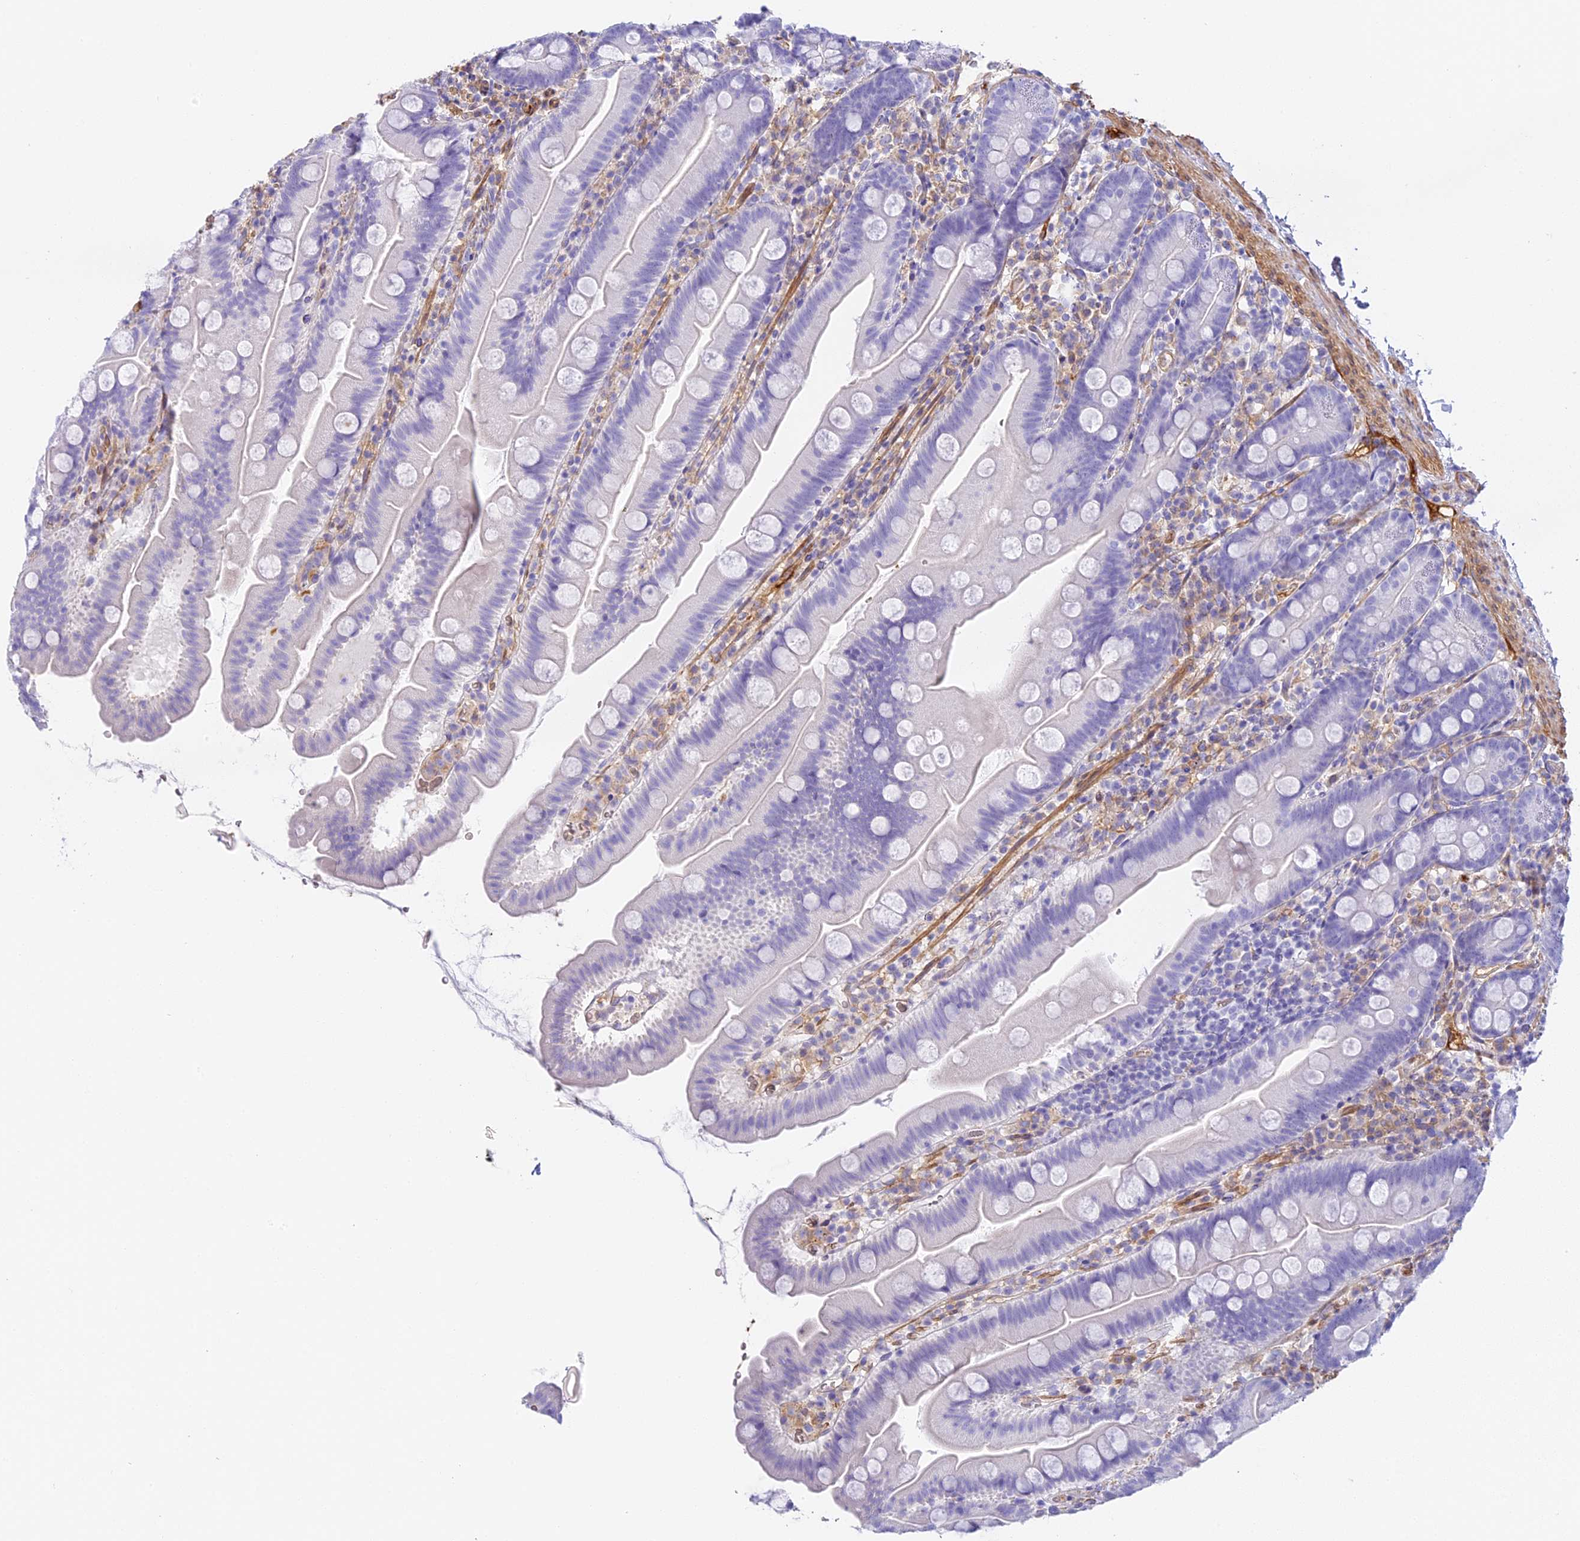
{"staining": {"intensity": "negative", "quantity": "none", "location": "none"}, "tissue": "small intestine", "cell_type": "Glandular cells", "image_type": "normal", "snomed": [{"axis": "morphology", "description": "Normal tissue, NOS"}, {"axis": "topography", "description": "Small intestine"}], "caption": "The histopathology image demonstrates no staining of glandular cells in unremarkable small intestine.", "gene": "HOMER3", "patient": {"sex": "female", "age": 68}}